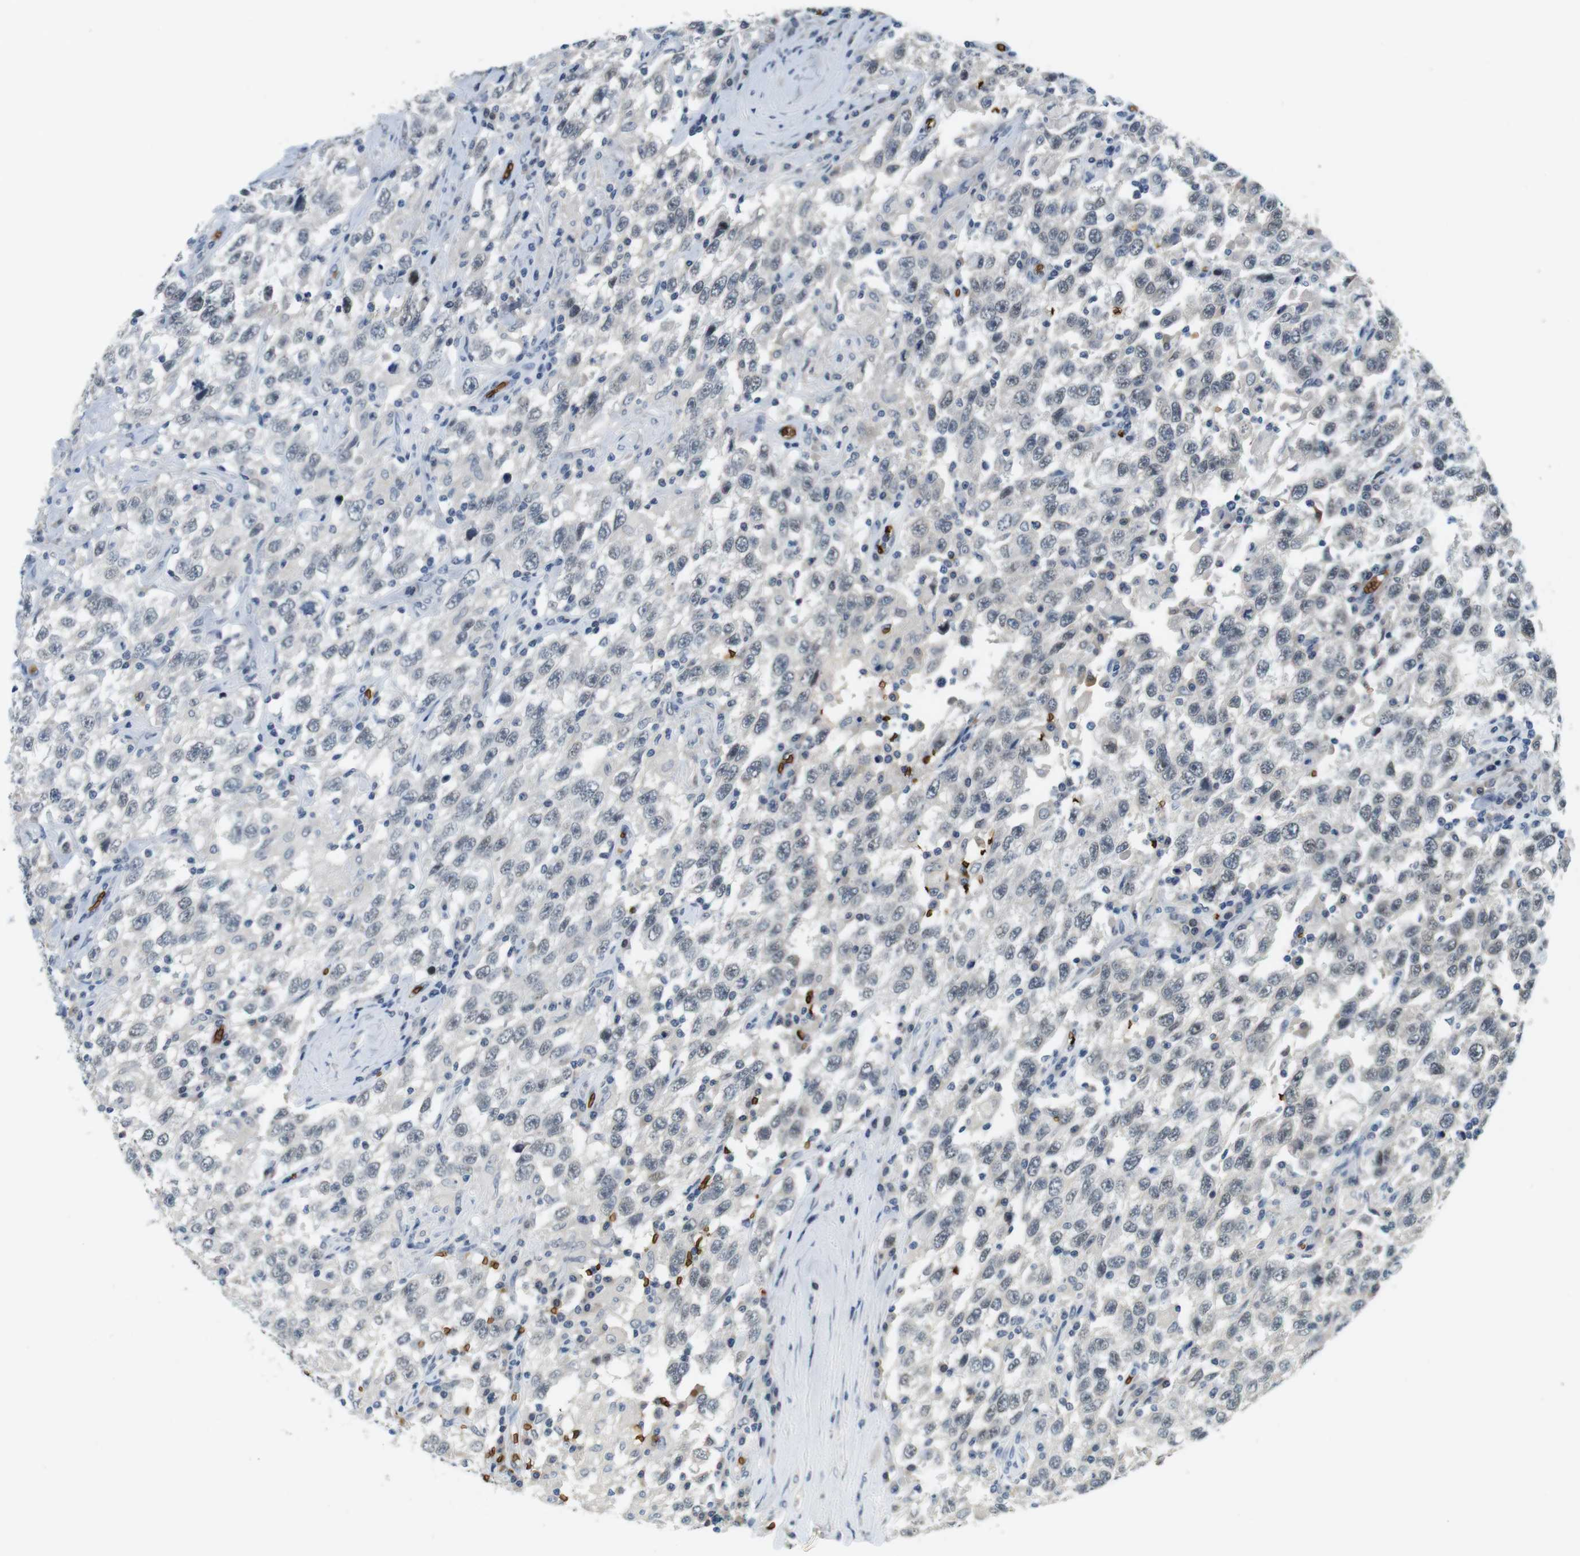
{"staining": {"intensity": "negative", "quantity": "none", "location": "none"}, "tissue": "testis cancer", "cell_type": "Tumor cells", "image_type": "cancer", "snomed": [{"axis": "morphology", "description": "Seminoma, NOS"}, {"axis": "topography", "description": "Testis"}], "caption": "DAB (3,3'-diaminobenzidine) immunohistochemical staining of human seminoma (testis) reveals no significant staining in tumor cells.", "gene": "SLC4A1", "patient": {"sex": "male", "age": 41}}